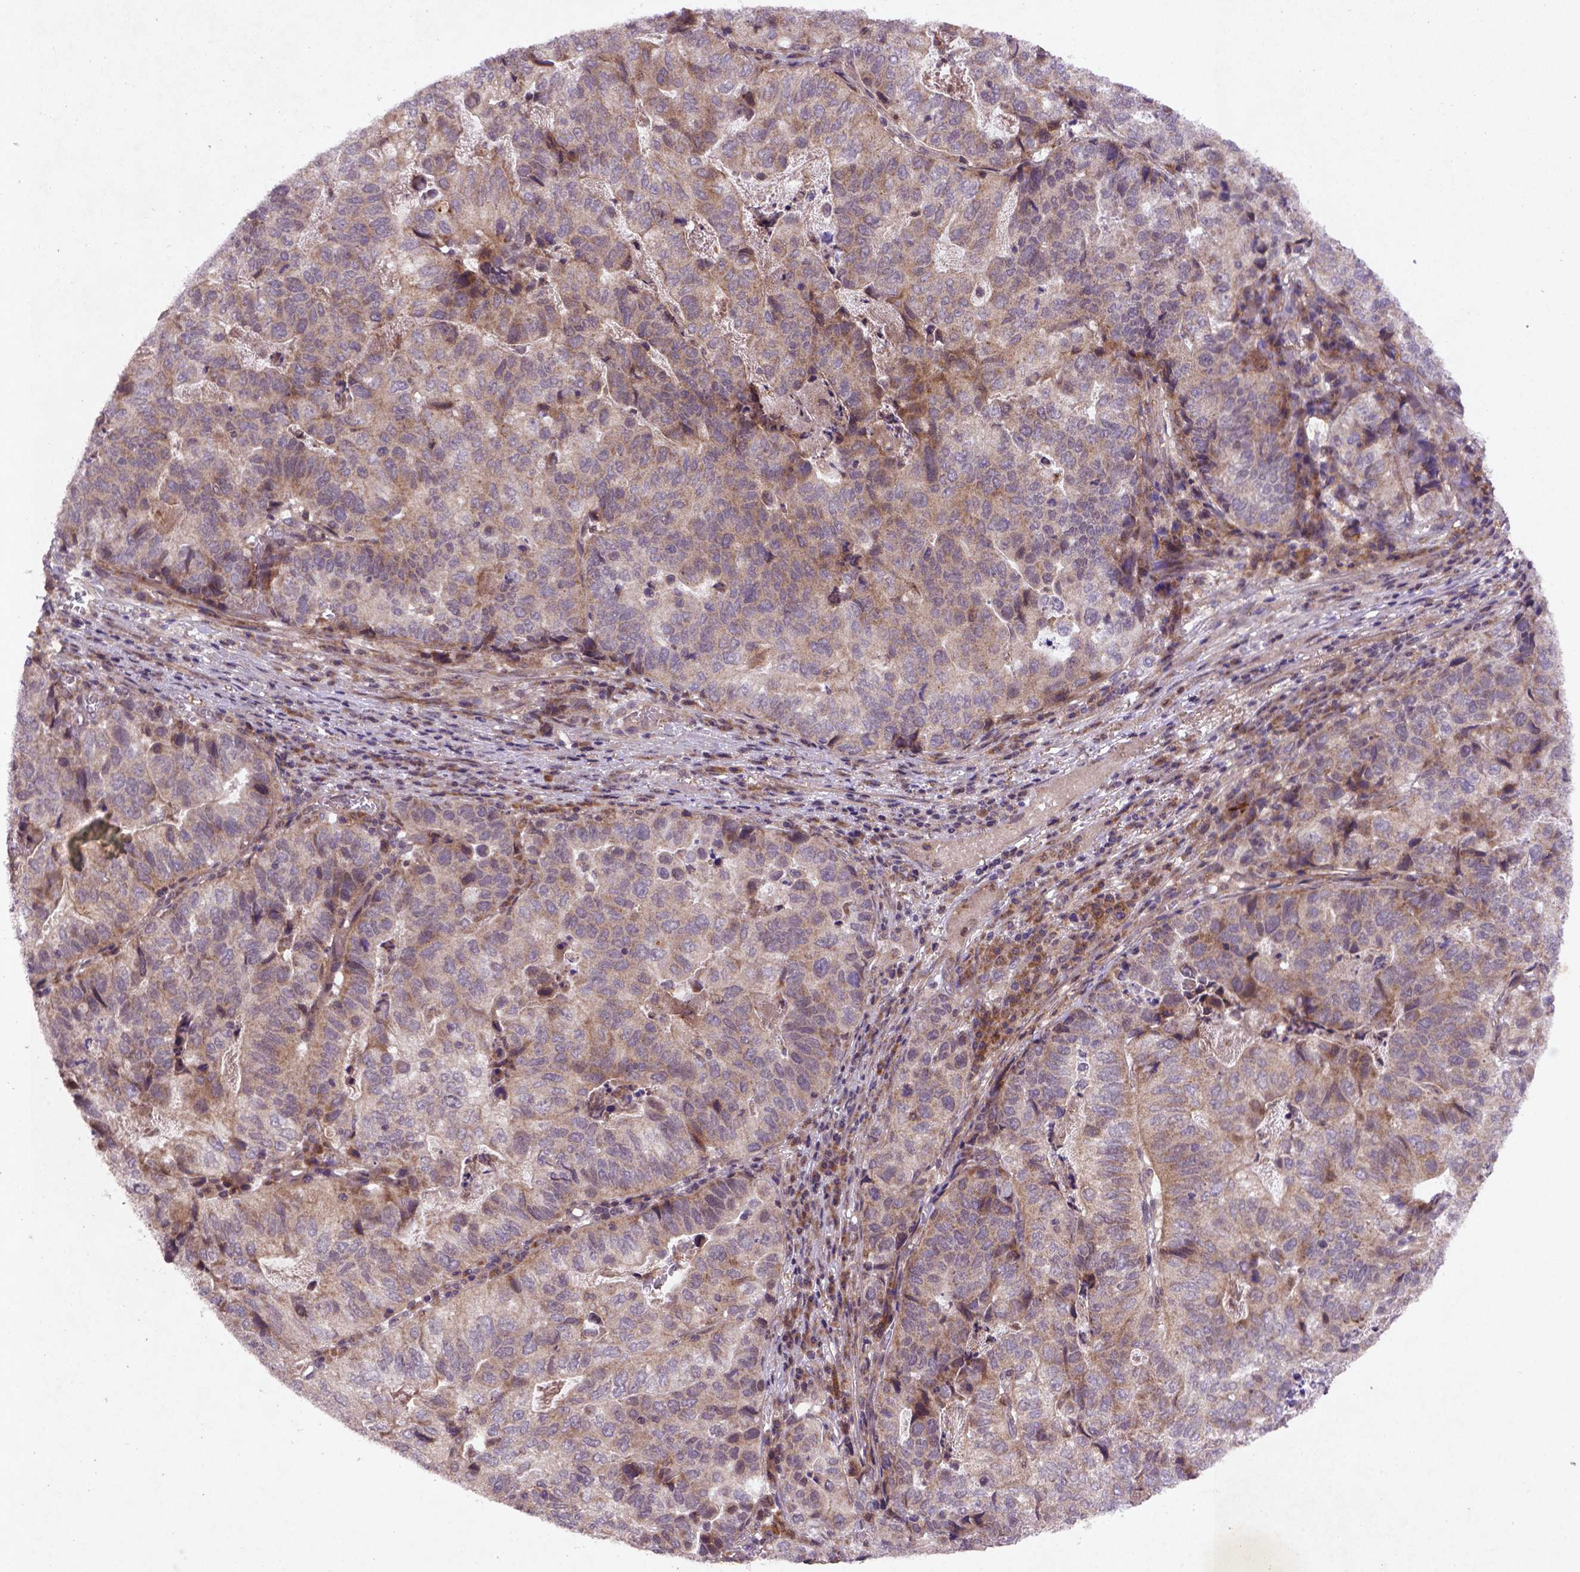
{"staining": {"intensity": "weak", "quantity": "25%-75%", "location": "cytoplasmic/membranous"}, "tissue": "stomach cancer", "cell_type": "Tumor cells", "image_type": "cancer", "snomed": [{"axis": "morphology", "description": "Adenocarcinoma, NOS"}, {"axis": "topography", "description": "Stomach, upper"}], "caption": "A brown stain shows weak cytoplasmic/membranous expression of a protein in human stomach cancer (adenocarcinoma) tumor cells.", "gene": "NIPAL2", "patient": {"sex": "female", "age": 67}}